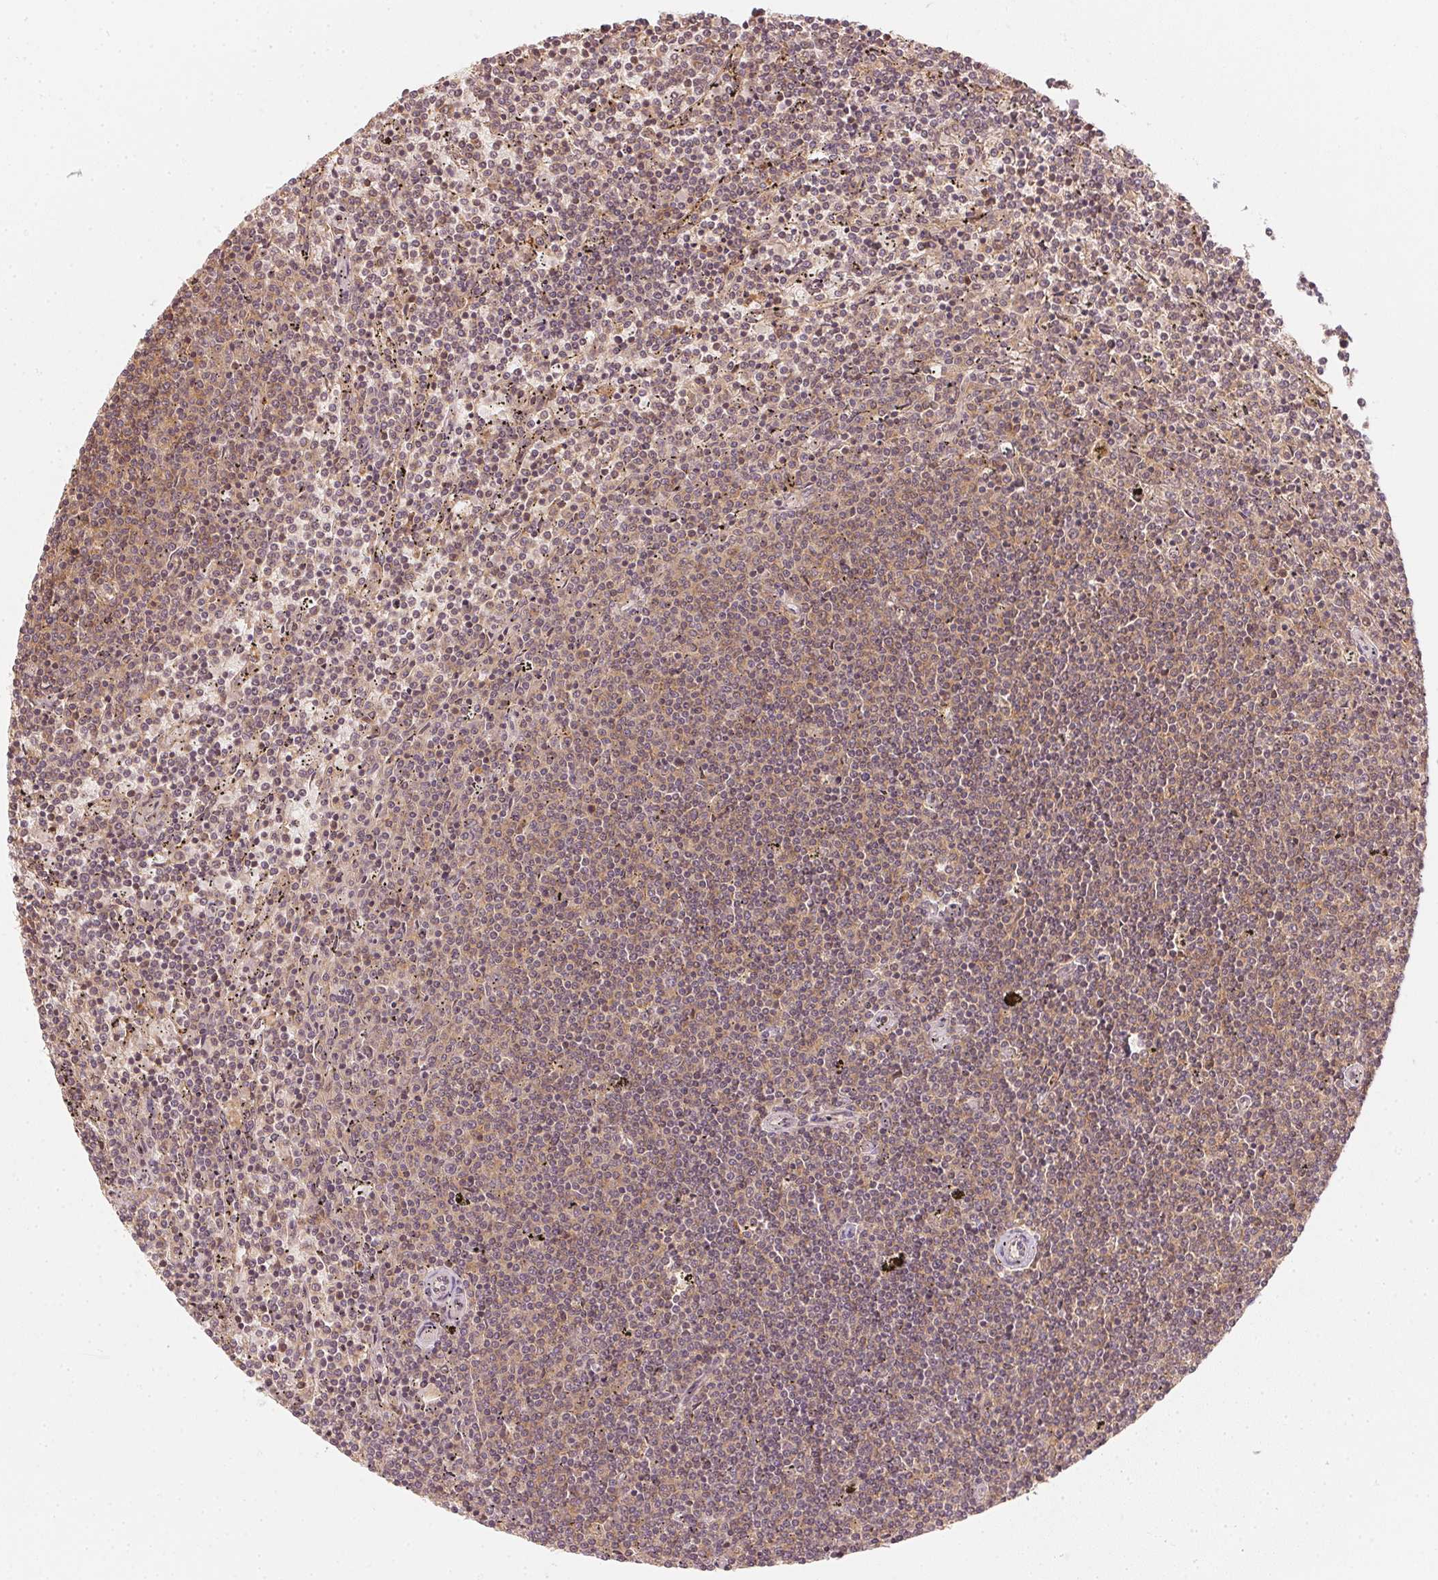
{"staining": {"intensity": "moderate", "quantity": "25%-75%", "location": "cytoplasmic/membranous,nuclear"}, "tissue": "lymphoma", "cell_type": "Tumor cells", "image_type": "cancer", "snomed": [{"axis": "morphology", "description": "Malignant lymphoma, non-Hodgkin's type, Low grade"}, {"axis": "topography", "description": "Spleen"}], "caption": "Lymphoma stained with a brown dye exhibits moderate cytoplasmic/membranous and nuclear positive staining in approximately 25%-75% of tumor cells.", "gene": "UBE2L3", "patient": {"sex": "female", "age": 50}}